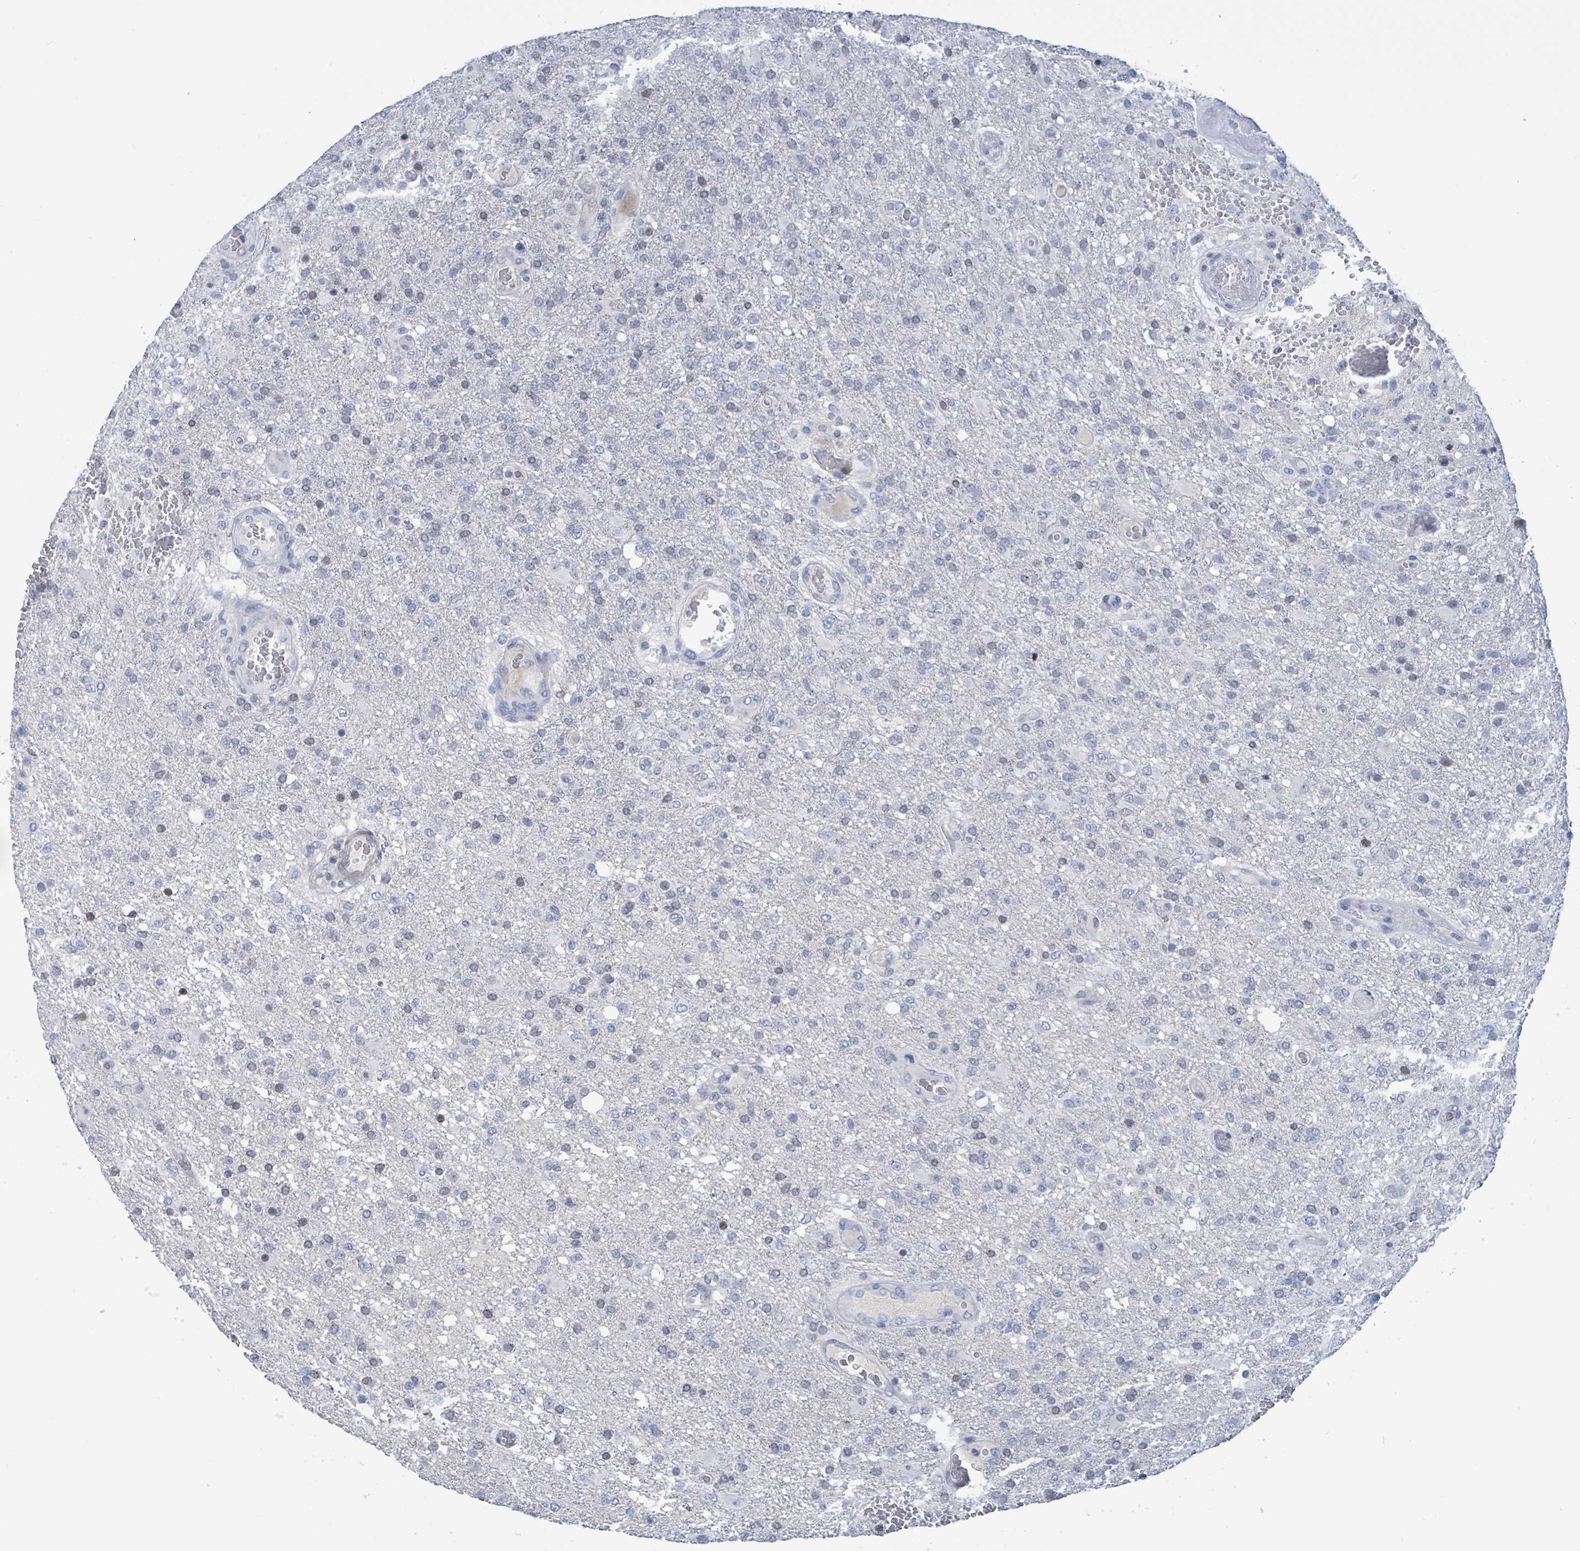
{"staining": {"intensity": "negative", "quantity": "none", "location": "none"}, "tissue": "glioma", "cell_type": "Tumor cells", "image_type": "cancer", "snomed": [{"axis": "morphology", "description": "Glioma, malignant, High grade"}, {"axis": "topography", "description": "Brain"}], "caption": "The immunohistochemistry photomicrograph has no significant expression in tumor cells of malignant glioma (high-grade) tissue.", "gene": "NTN3", "patient": {"sex": "female", "age": 74}}